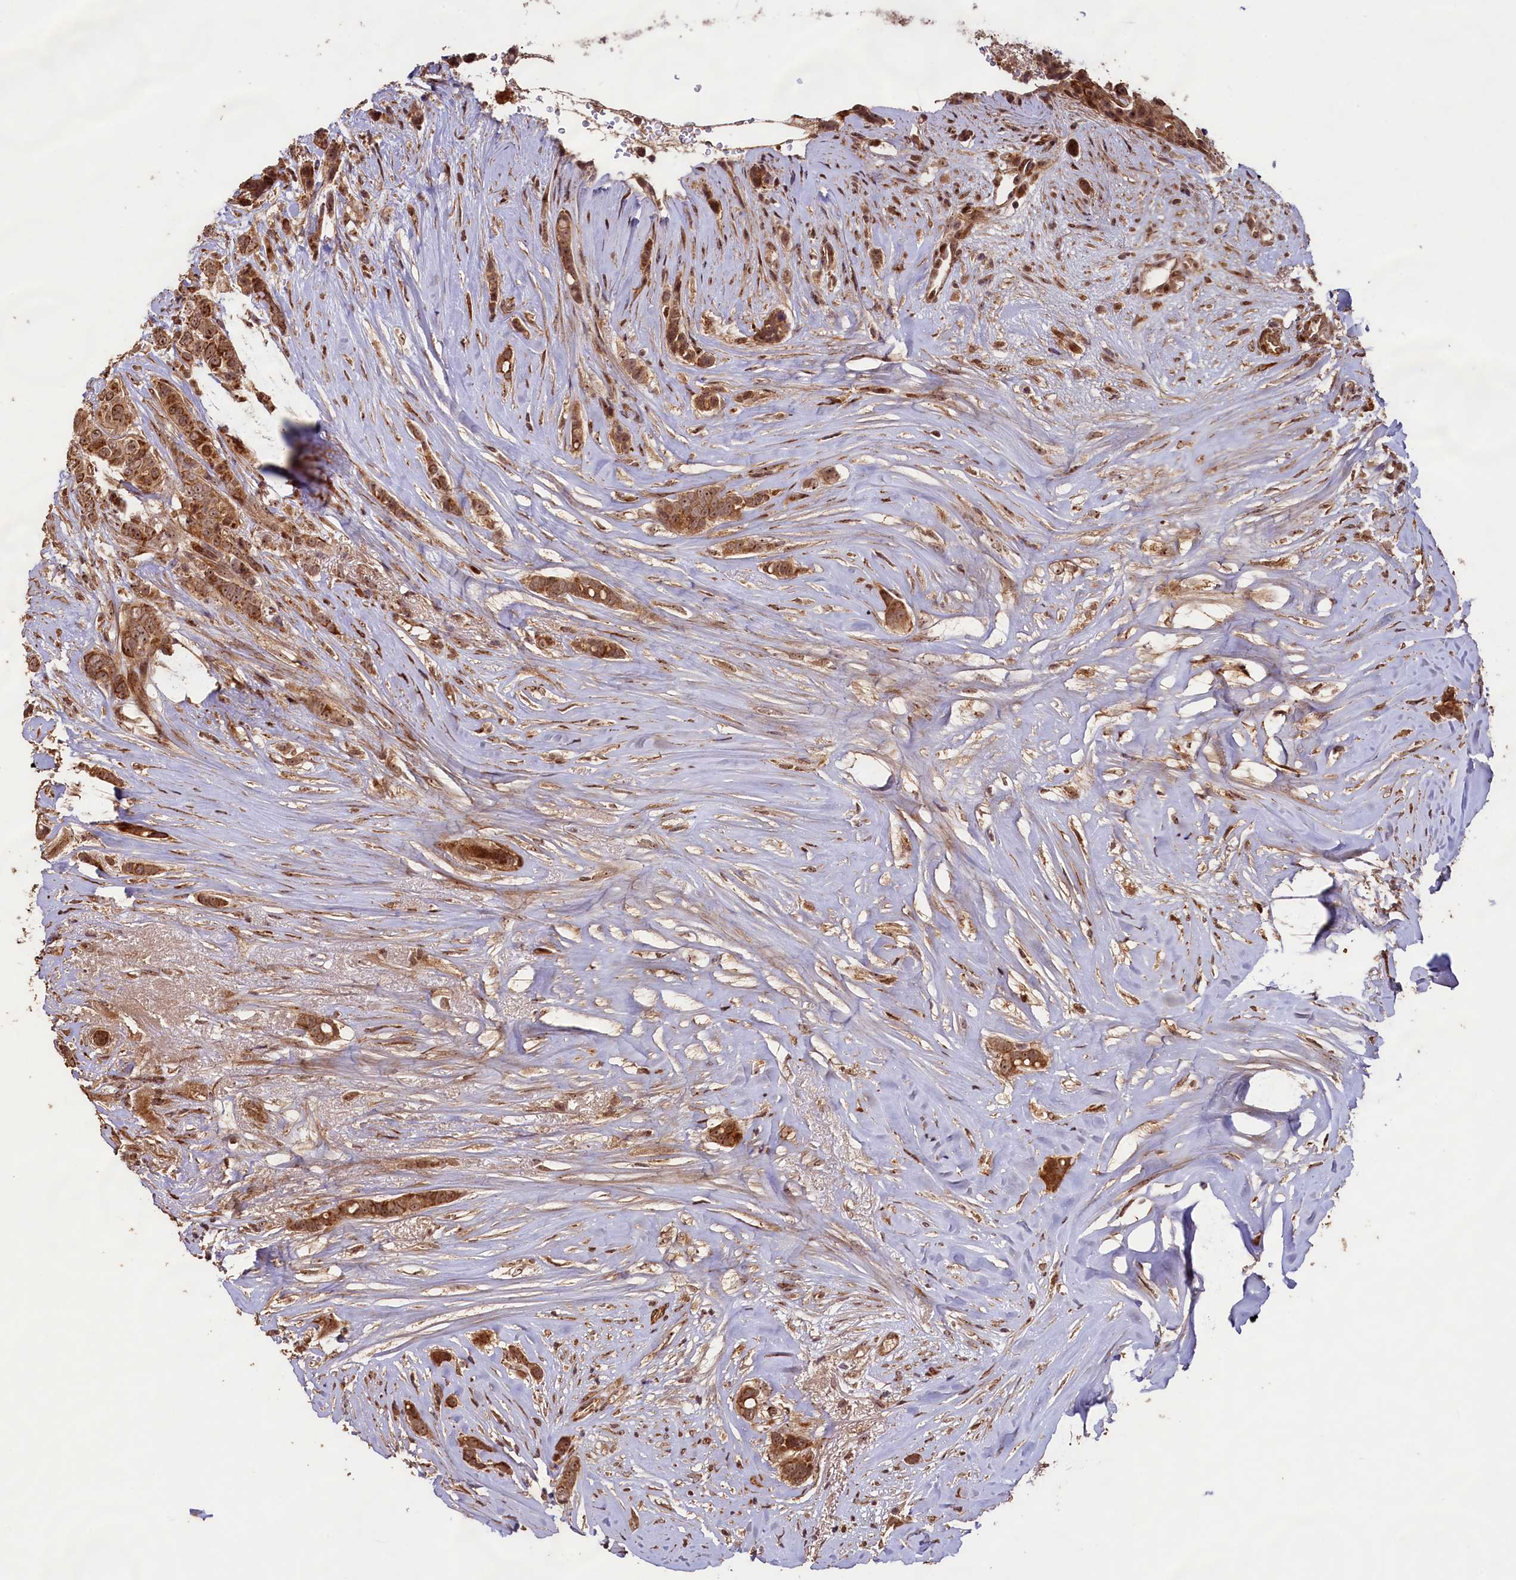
{"staining": {"intensity": "moderate", "quantity": ">75%", "location": "cytoplasmic/membranous,nuclear"}, "tissue": "breast cancer", "cell_type": "Tumor cells", "image_type": "cancer", "snomed": [{"axis": "morphology", "description": "Lobular carcinoma"}, {"axis": "topography", "description": "Breast"}], "caption": "Immunohistochemical staining of human lobular carcinoma (breast) demonstrates medium levels of moderate cytoplasmic/membranous and nuclear positivity in approximately >75% of tumor cells.", "gene": "SHPRH", "patient": {"sex": "female", "age": 51}}